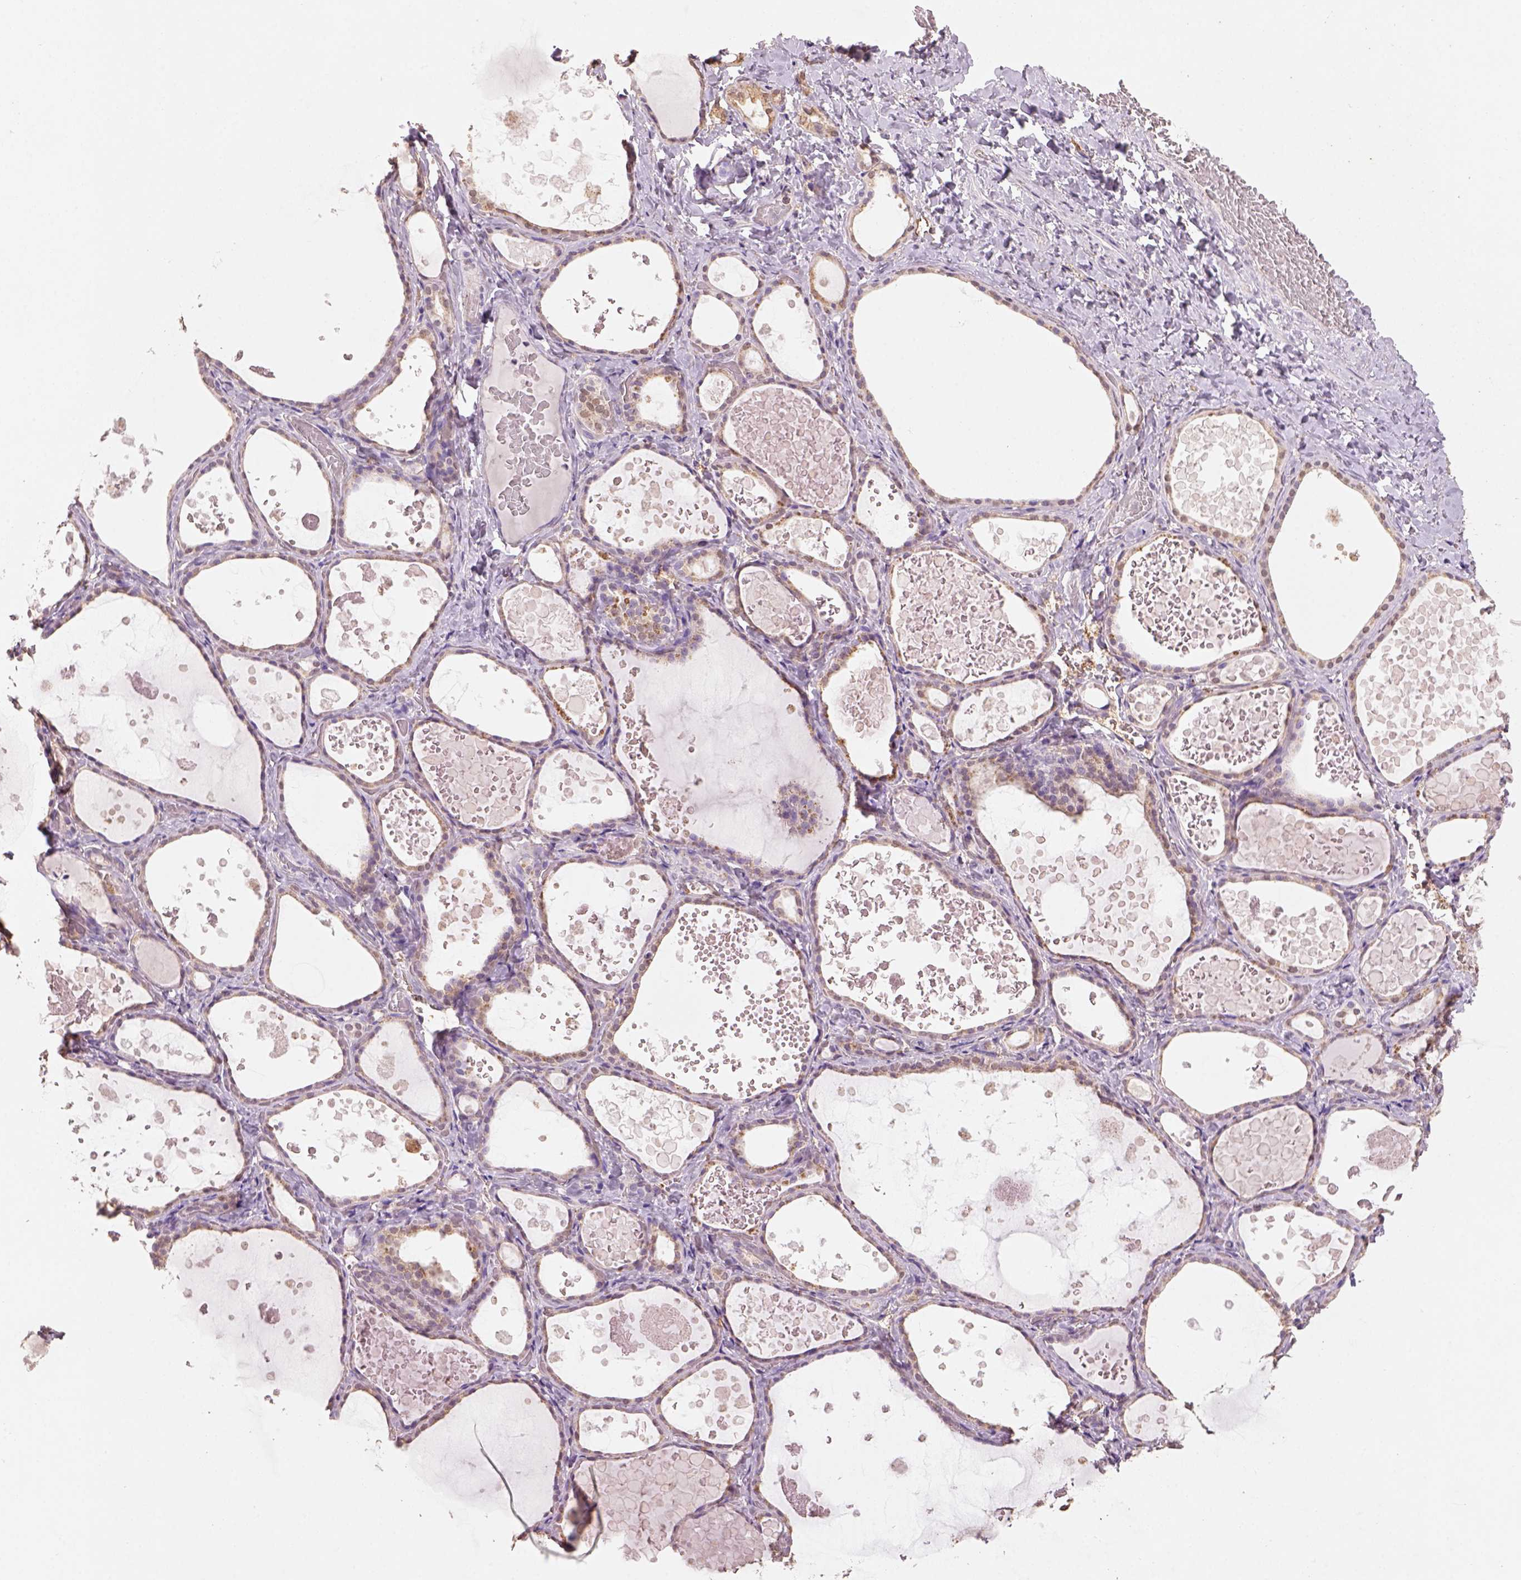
{"staining": {"intensity": "weak", "quantity": "<25%", "location": "cytoplasmic/membranous"}, "tissue": "thyroid gland", "cell_type": "Glandular cells", "image_type": "normal", "snomed": [{"axis": "morphology", "description": "Normal tissue, NOS"}, {"axis": "topography", "description": "Thyroid gland"}], "caption": "An IHC histopathology image of benign thyroid gland is shown. There is no staining in glandular cells of thyroid gland. (DAB immunohistochemistry visualized using brightfield microscopy, high magnification).", "gene": "AP2B1", "patient": {"sex": "female", "age": 56}}